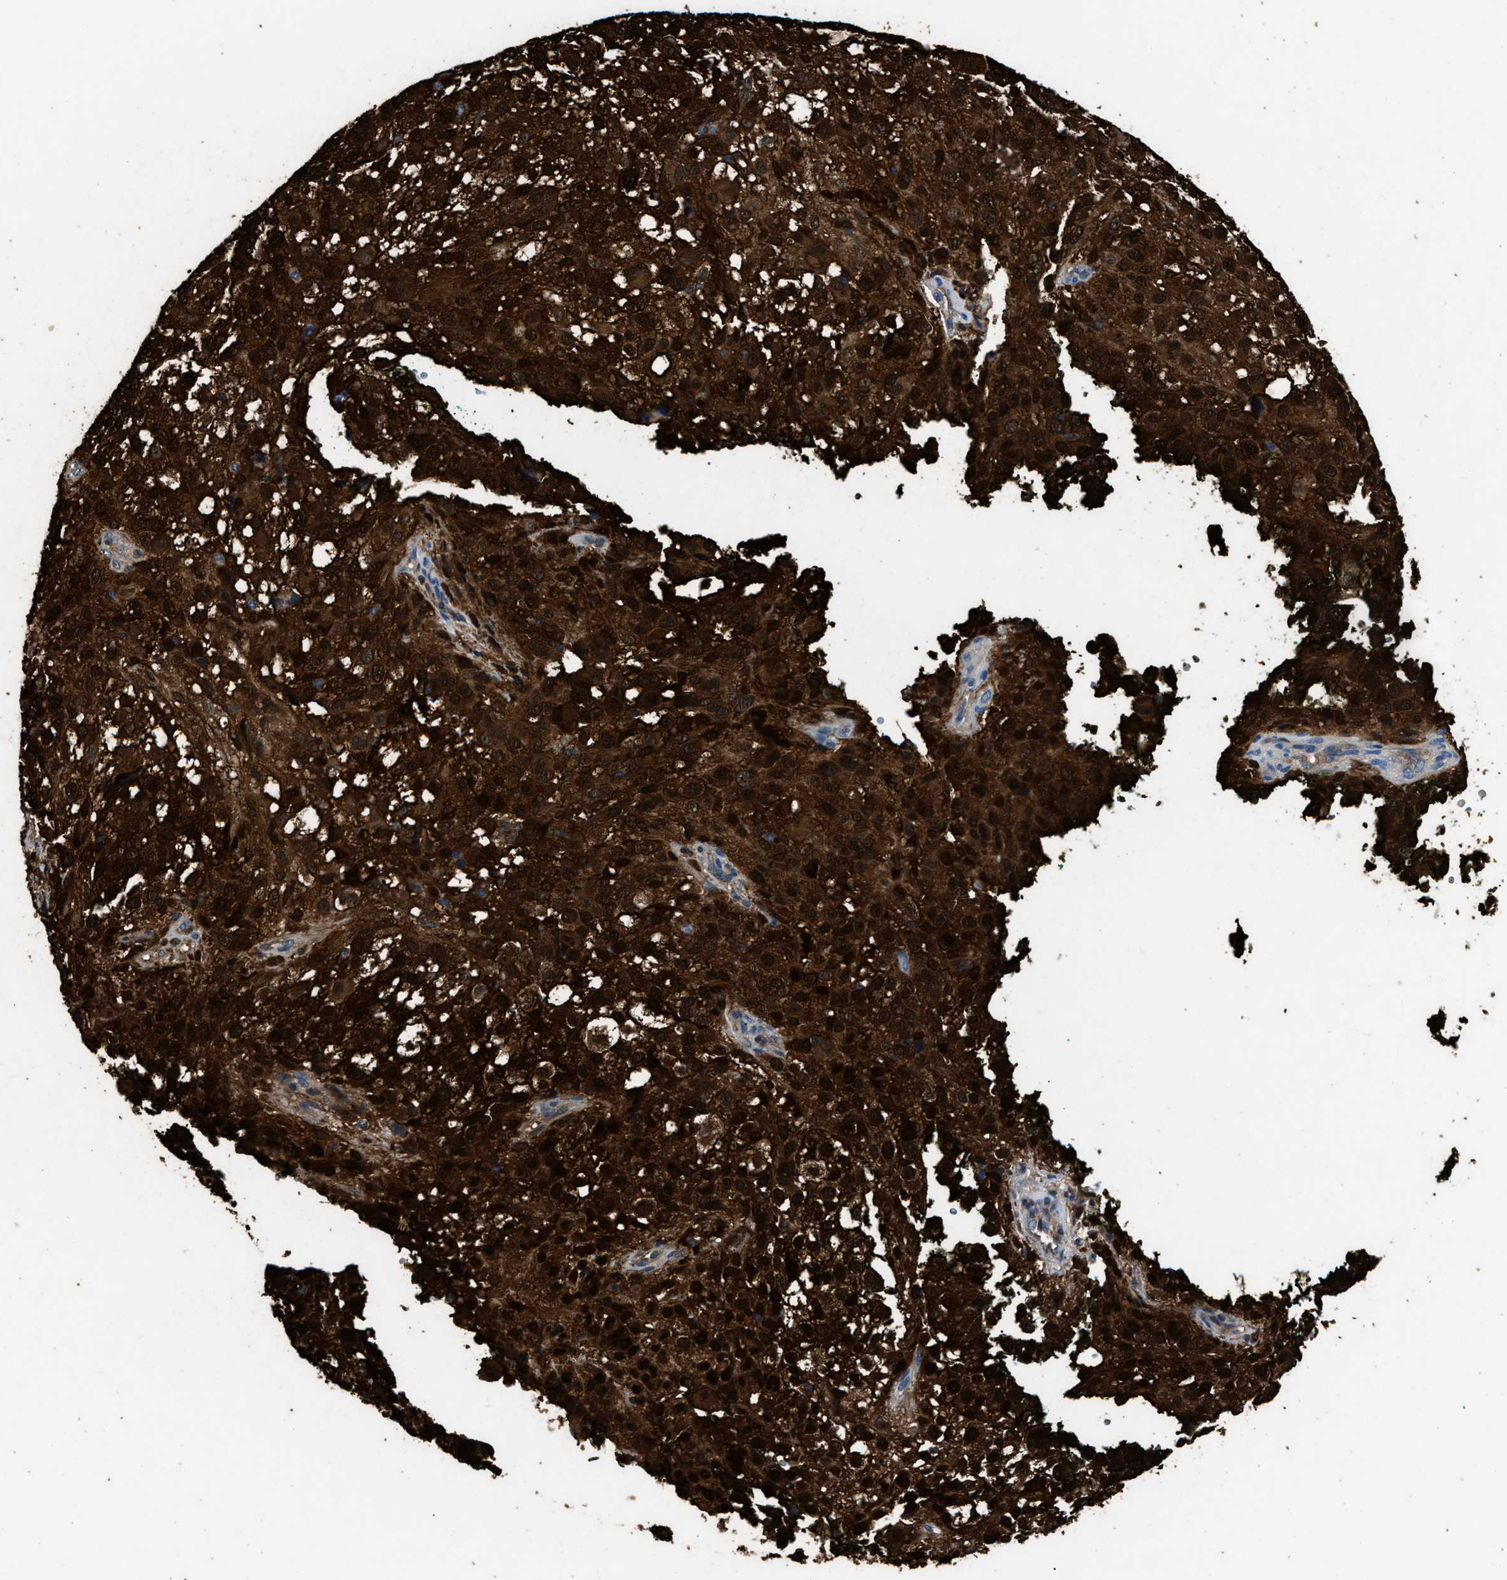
{"staining": {"intensity": "strong", "quantity": ">75%", "location": "cytoplasmic/membranous"}, "tissue": "melanoma", "cell_type": "Tumor cells", "image_type": "cancer", "snomed": [{"axis": "morphology", "description": "Necrosis, NOS"}, {"axis": "morphology", "description": "Malignant melanoma, NOS"}, {"axis": "topography", "description": "Skin"}], "caption": "High-power microscopy captured an IHC histopathology image of melanoma, revealing strong cytoplasmic/membranous positivity in approximately >75% of tumor cells.", "gene": "GSTP1", "patient": {"sex": "female", "age": 87}}